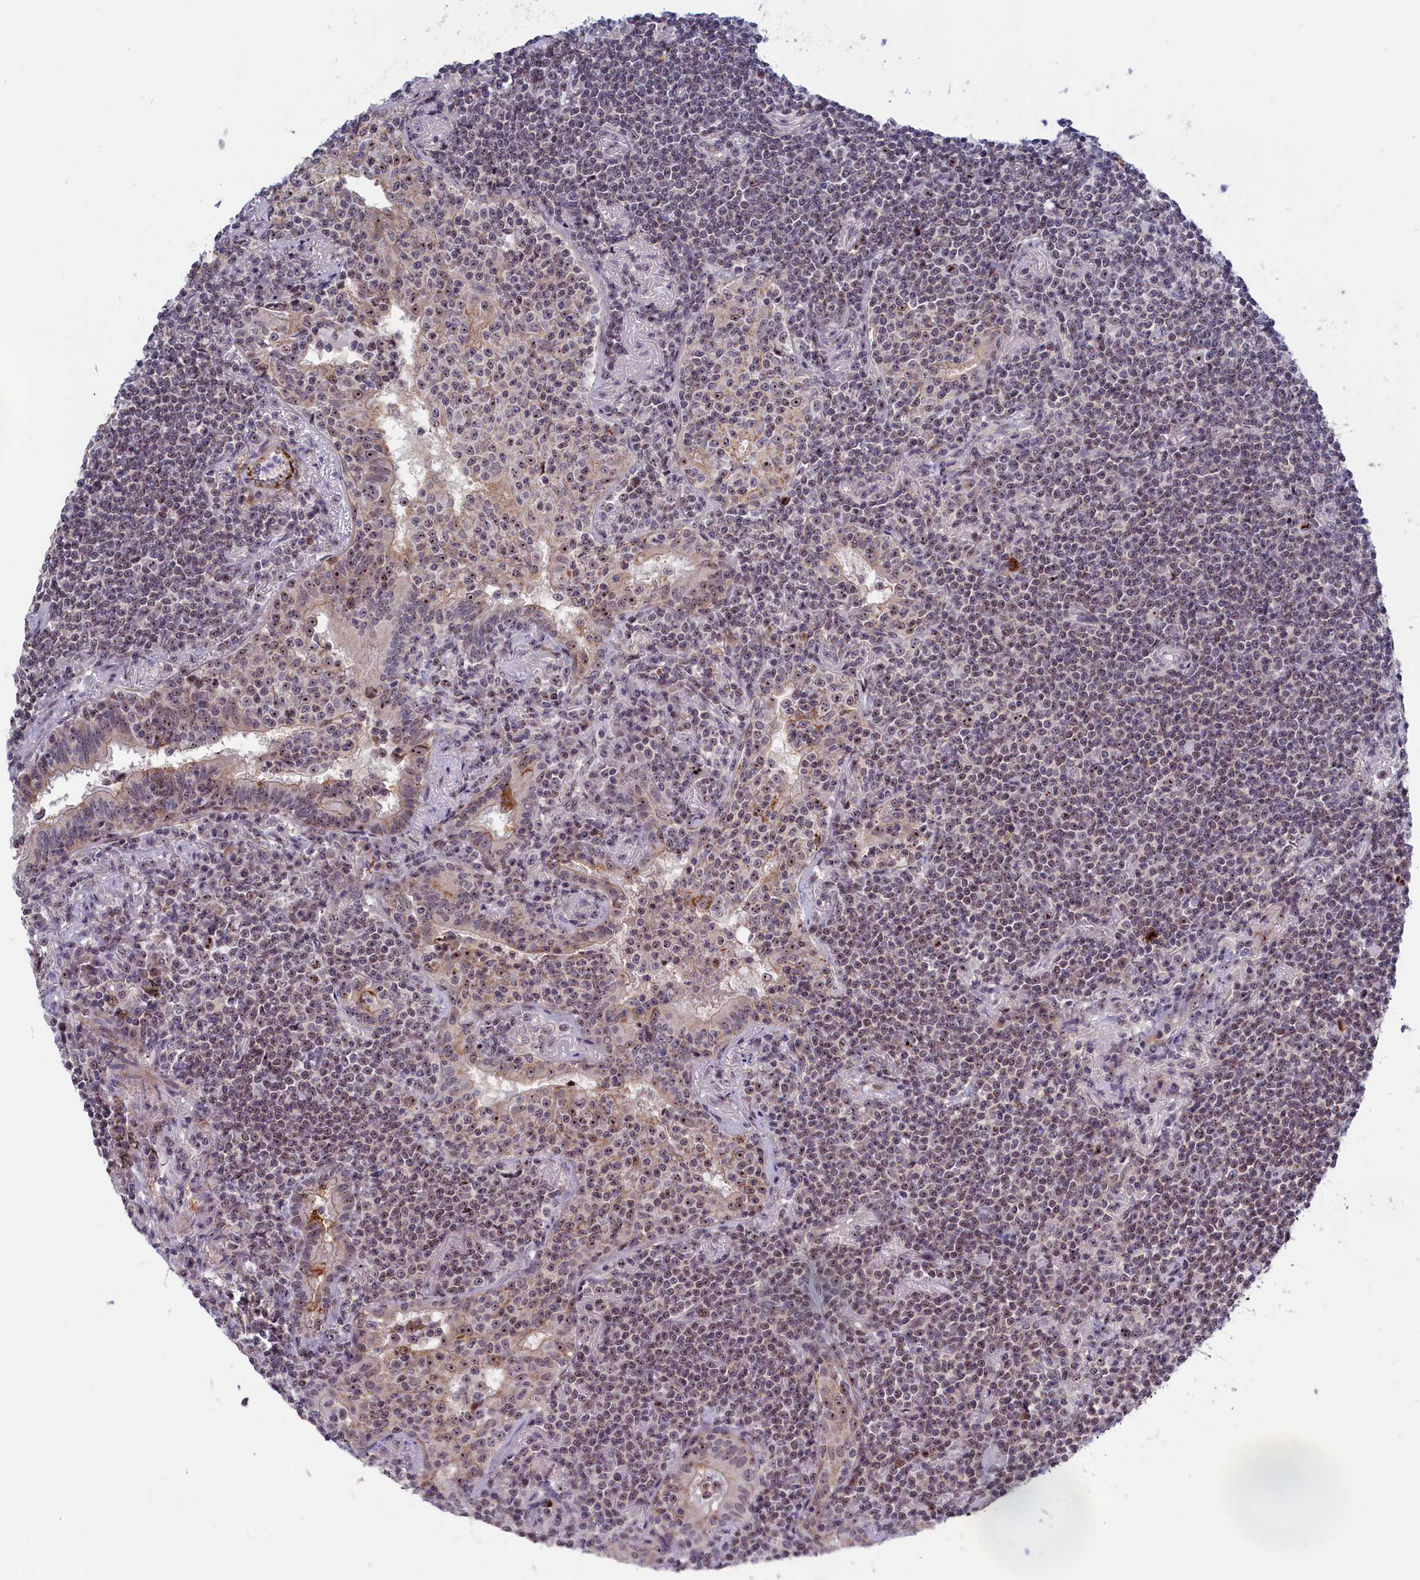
{"staining": {"intensity": "moderate", "quantity": "25%-75%", "location": "nuclear"}, "tissue": "lymphoma", "cell_type": "Tumor cells", "image_type": "cancer", "snomed": [{"axis": "morphology", "description": "Malignant lymphoma, non-Hodgkin's type, Low grade"}, {"axis": "topography", "description": "Lung"}], "caption": "The histopathology image demonstrates a brown stain indicating the presence of a protein in the nuclear of tumor cells in low-grade malignant lymphoma, non-Hodgkin's type.", "gene": "PPAN", "patient": {"sex": "female", "age": 71}}